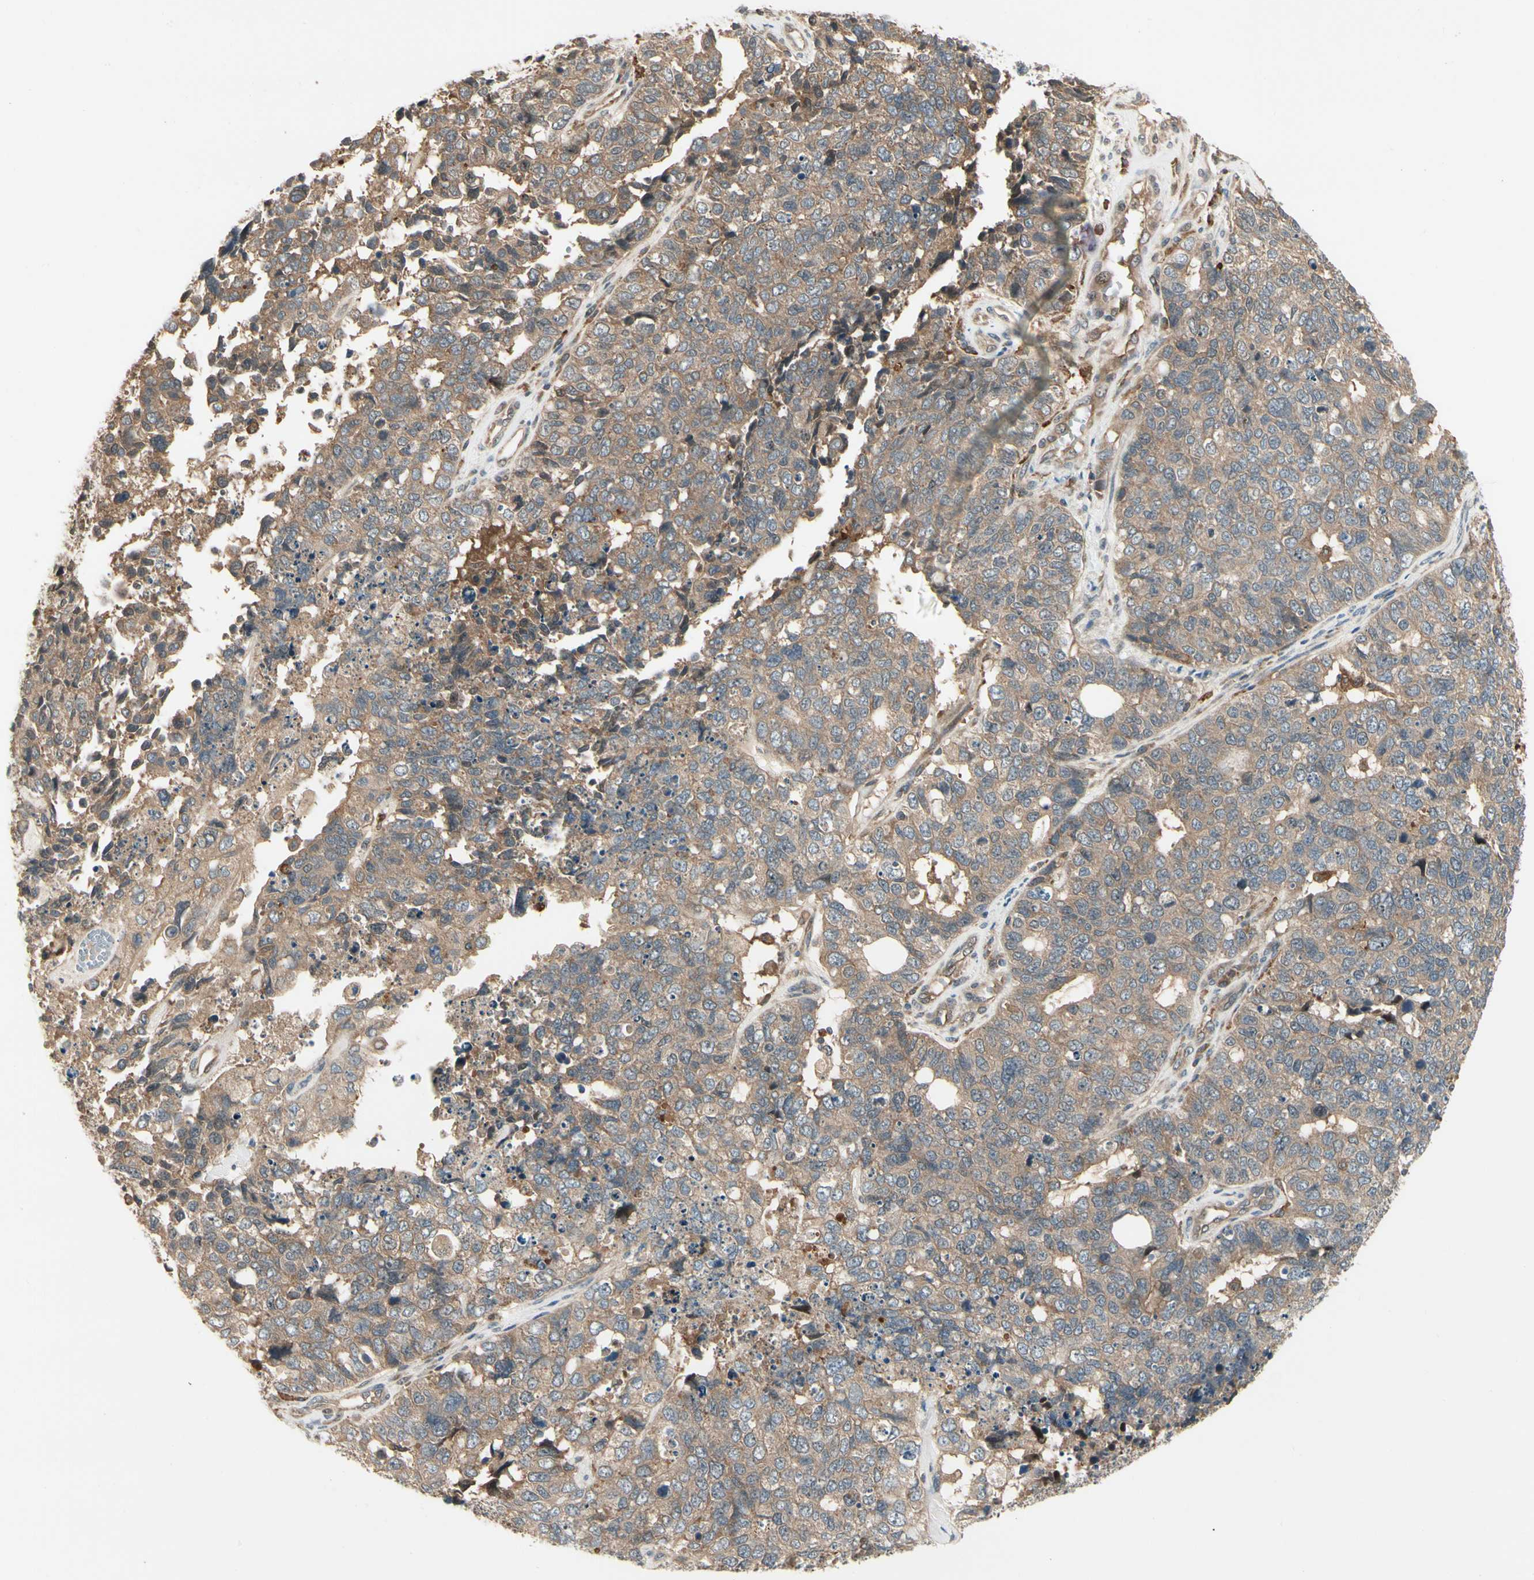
{"staining": {"intensity": "moderate", "quantity": ">75%", "location": "cytoplasmic/membranous"}, "tissue": "cervical cancer", "cell_type": "Tumor cells", "image_type": "cancer", "snomed": [{"axis": "morphology", "description": "Squamous cell carcinoma, NOS"}, {"axis": "topography", "description": "Cervix"}], "caption": "Cervical squamous cell carcinoma stained for a protein displays moderate cytoplasmic/membranous positivity in tumor cells.", "gene": "RNF14", "patient": {"sex": "female", "age": 63}}